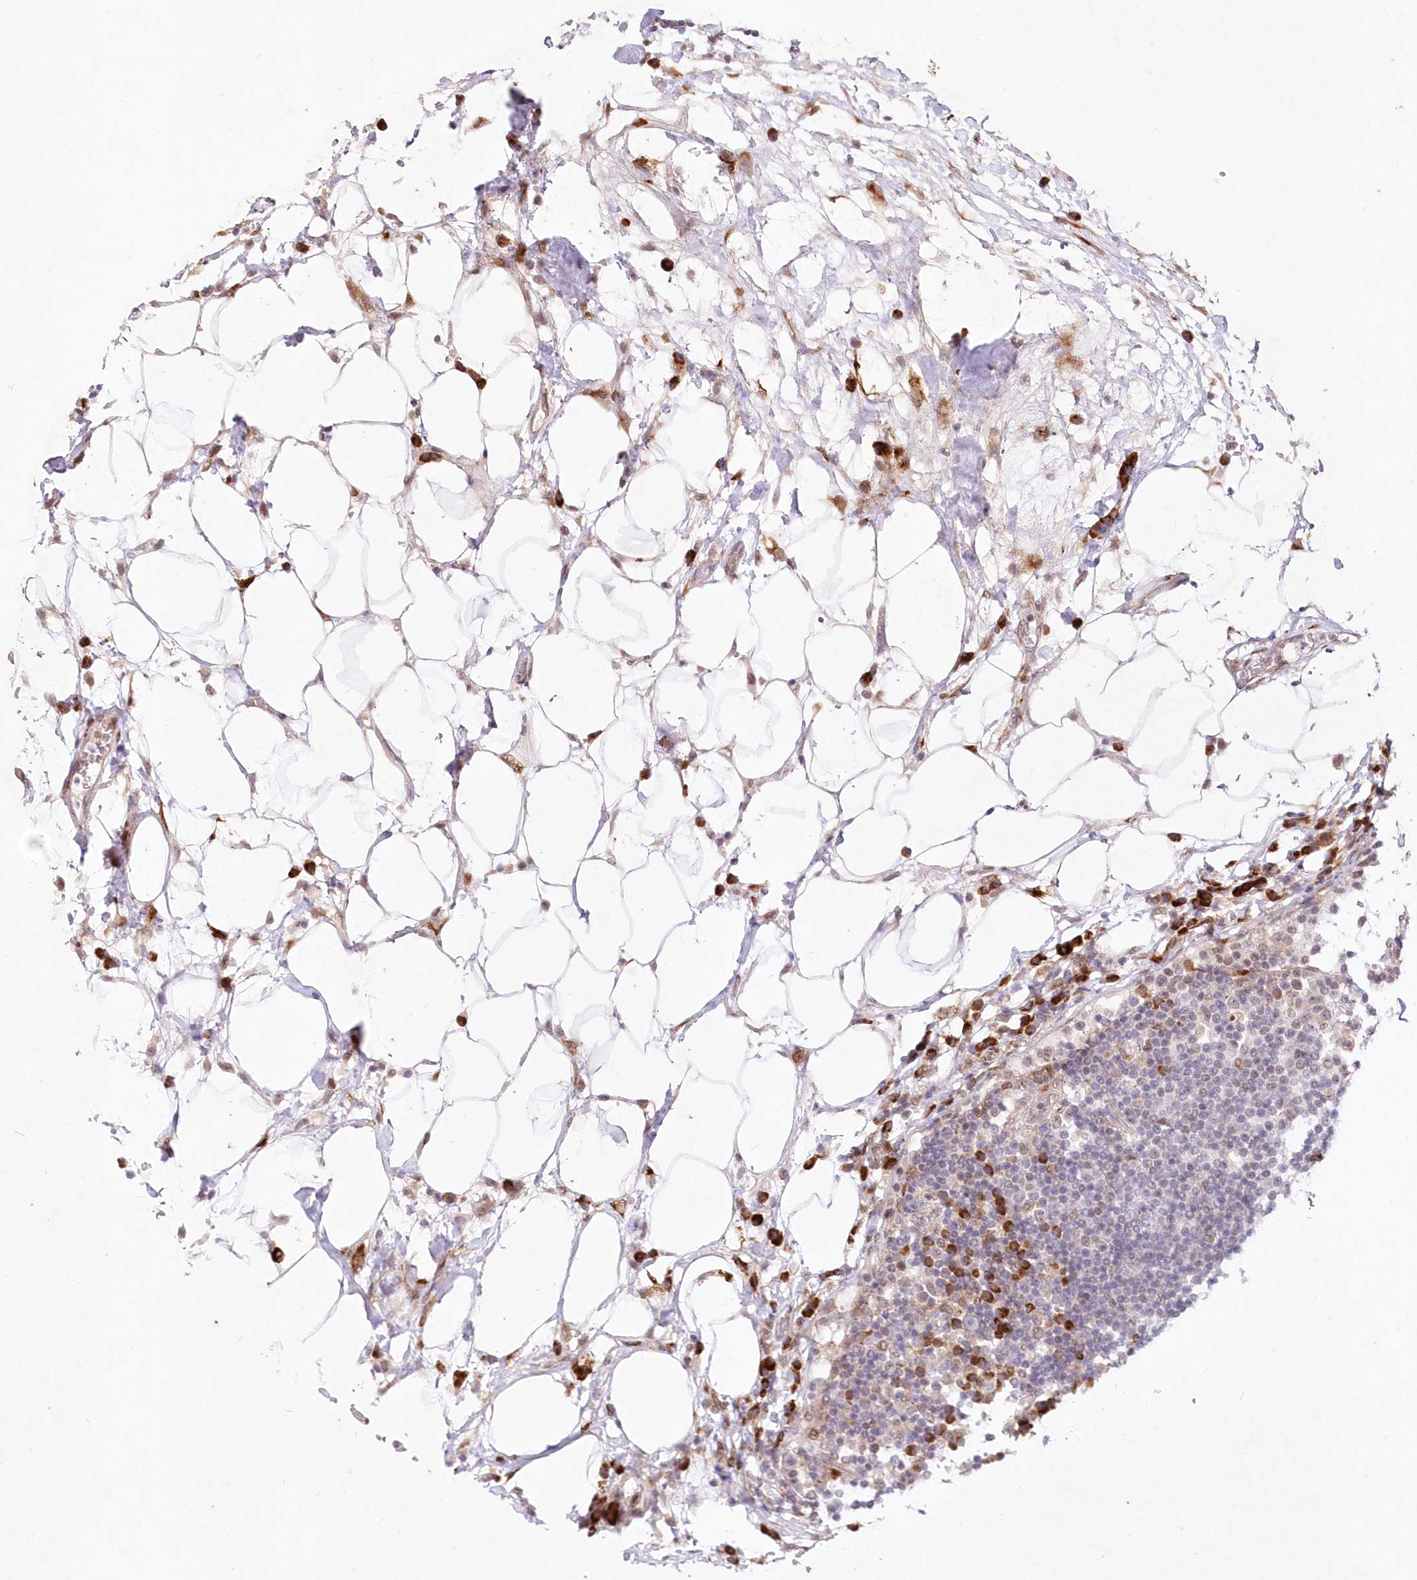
{"staining": {"intensity": "weak", "quantity": ">75%", "location": "nuclear"}, "tissue": "lymph node", "cell_type": "Germinal center cells", "image_type": "normal", "snomed": [{"axis": "morphology", "description": "Normal tissue, NOS"}, {"axis": "topography", "description": "Lymph node"}], "caption": "About >75% of germinal center cells in unremarkable human lymph node show weak nuclear protein staining as visualized by brown immunohistochemical staining.", "gene": "LDB1", "patient": {"sex": "female", "age": 53}}